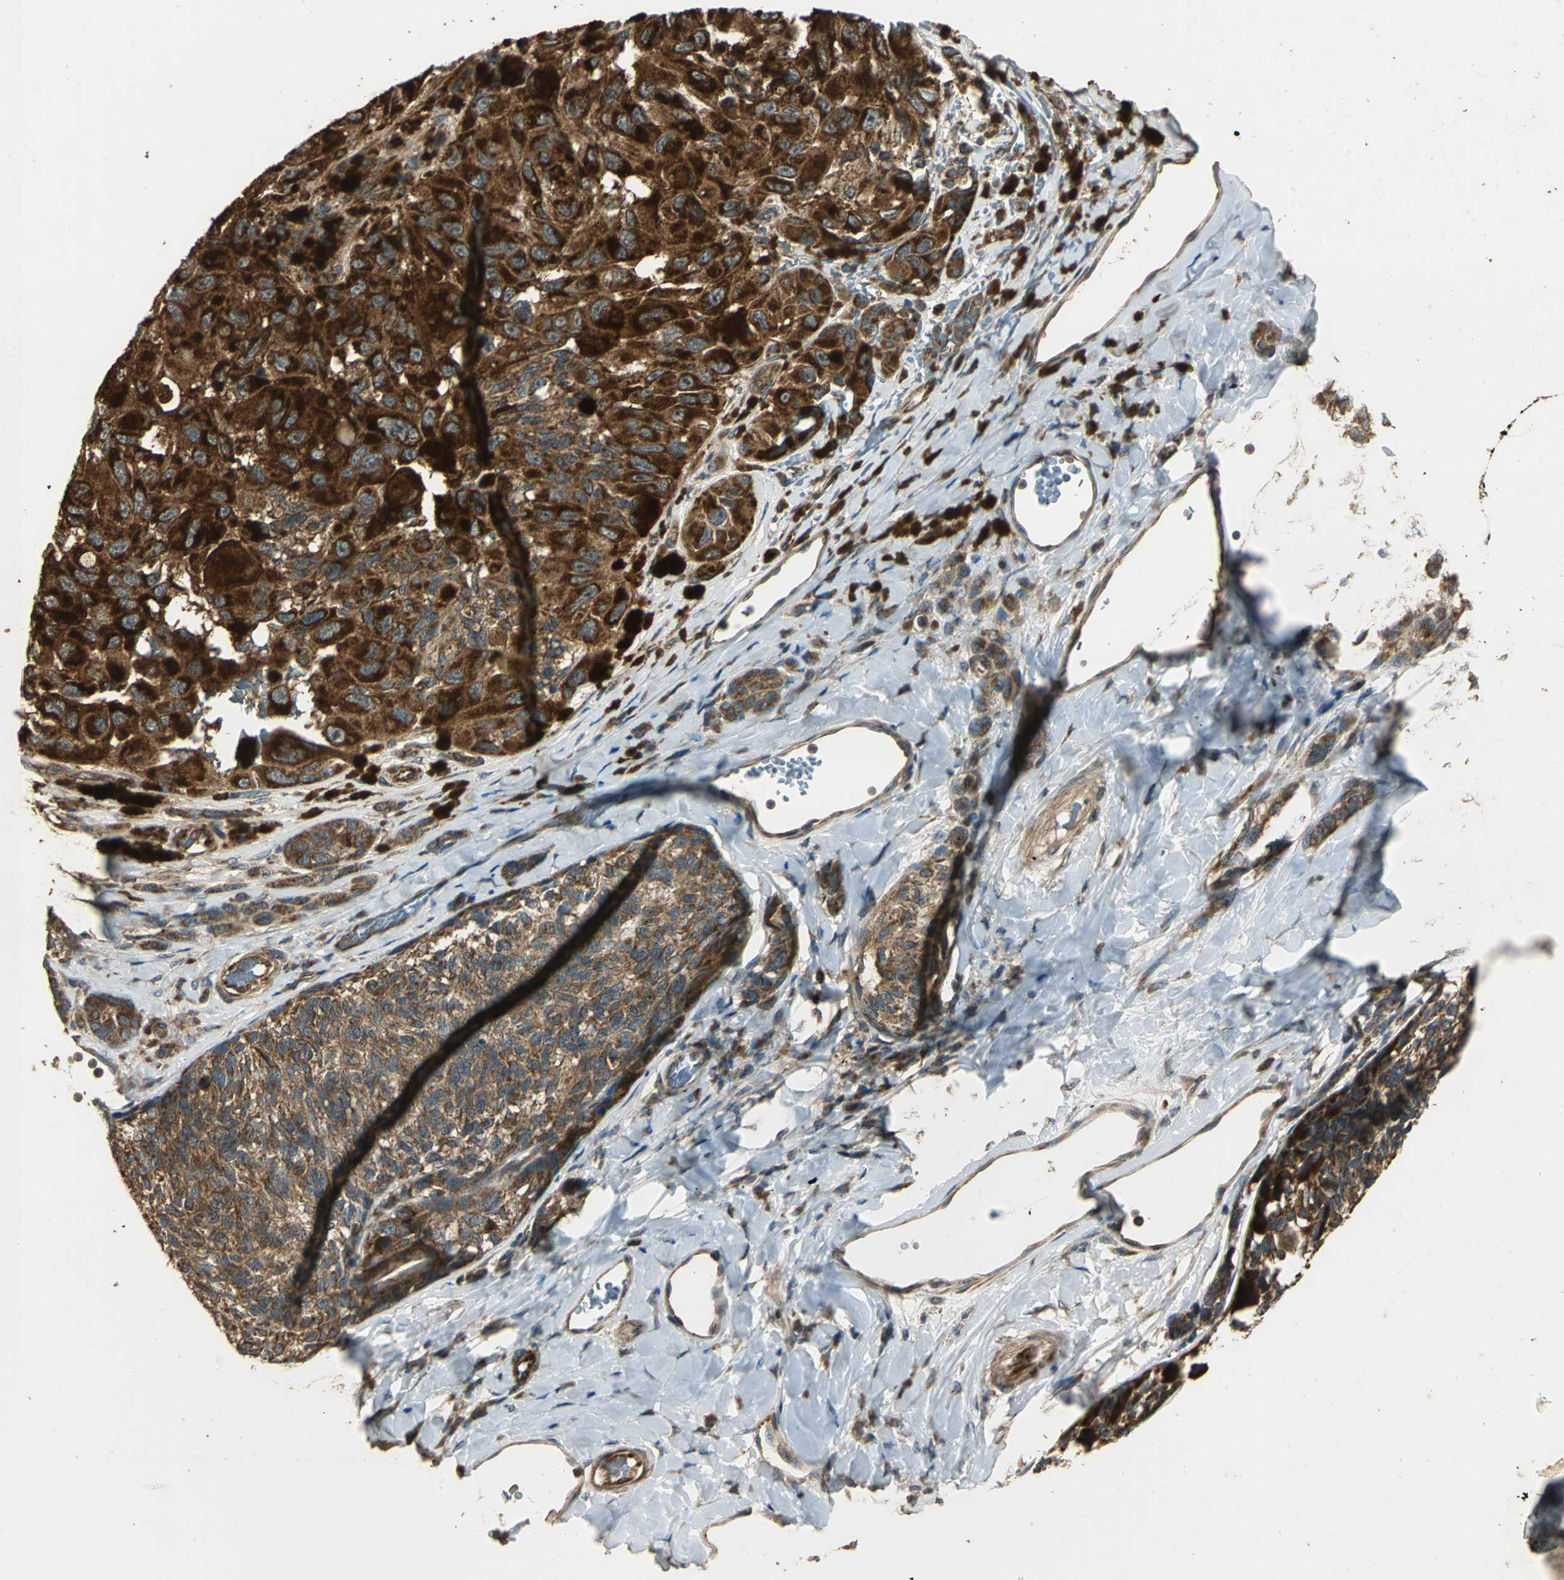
{"staining": {"intensity": "strong", "quantity": ">75%", "location": "cytoplasmic/membranous"}, "tissue": "melanoma", "cell_type": "Tumor cells", "image_type": "cancer", "snomed": [{"axis": "morphology", "description": "Malignant melanoma, NOS"}, {"axis": "topography", "description": "Skin"}], "caption": "Melanoma stained with a brown dye exhibits strong cytoplasmic/membranous positive staining in approximately >75% of tumor cells.", "gene": "KANK1", "patient": {"sex": "female", "age": 73}}